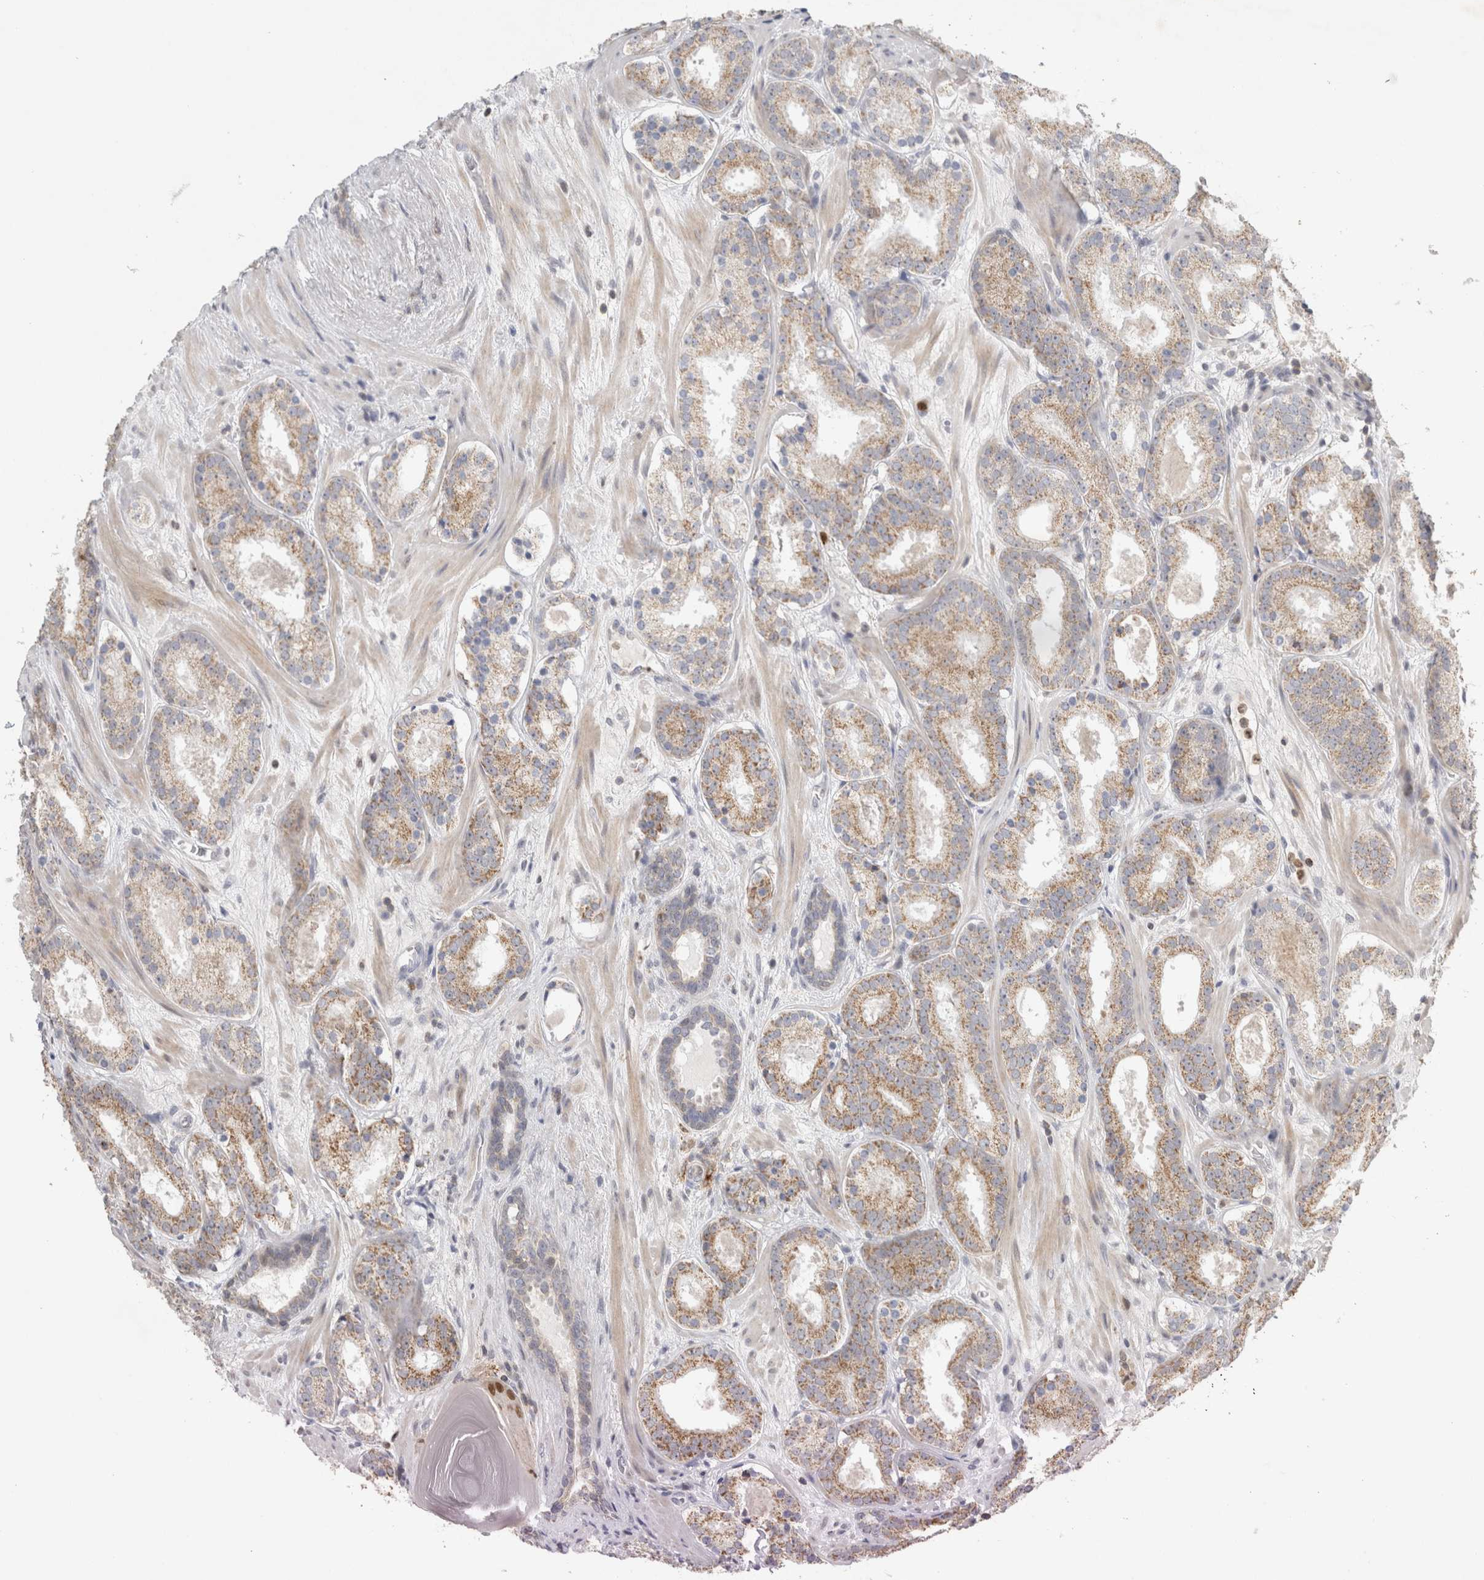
{"staining": {"intensity": "moderate", "quantity": ">75%", "location": "cytoplasmic/membranous"}, "tissue": "prostate cancer", "cell_type": "Tumor cells", "image_type": "cancer", "snomed": [{"axis": "morphology", "description": "Adenocarcinoma, Low grade"}, {"axis": "topography", "description": "Prostate"}], "caption": "Protein positivity by immunohistochemistry reveals moderate cytoplasmic/membranous positivity in approximately >75% of tumor cells in prostate cancer (low-grade adenocarcinoma). (Stains: DAB in brown, nuclei in blue, Microscopy: brightfield microscopy at high magnification).", "gene": "AGMAT", "patient": {"sex": "male", "age": 69}}